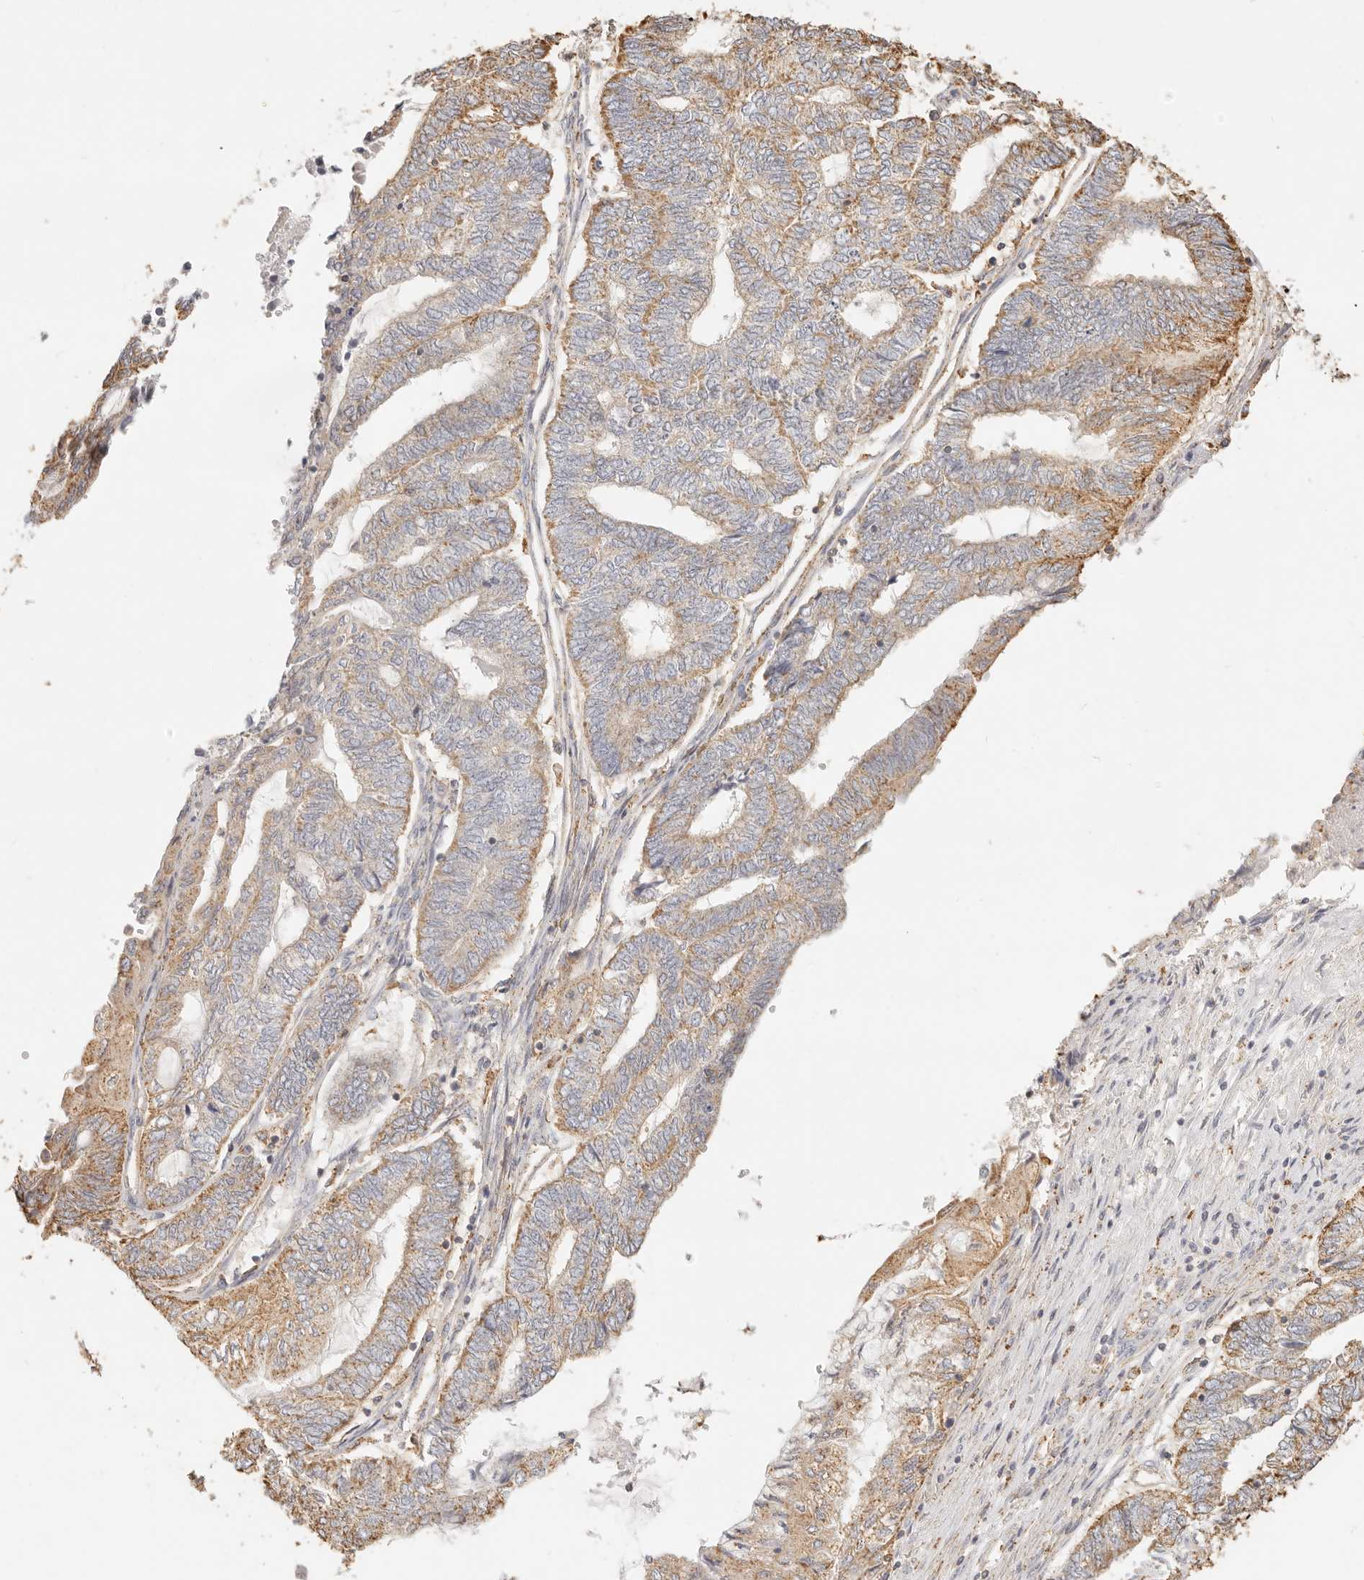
{"staining": {"intensity": "moderate", "quantity": ">75%", "location": "cytoplasmic/membranous"}, "tissue": "endometrial cancer", "cell_type": "Tumor cells", "image_type": "cancer", "snomed": [{"axis": "morphology", "description": "Adenocarcinoma, NOS"}, {"axis": "topography", "description": "Uterus"}, {"axis": "topography", "description": "Endometrium"}], "caption": "This image exhibits immunohistochemistry (IHC) staining of human adenocarcinoma (endometrial), with medium moderate cytoplasmic/membranous expression in approximately >75% of tumor cells.", "gene": "CNMD", "patient": {"sex": "female", "age": 70}}